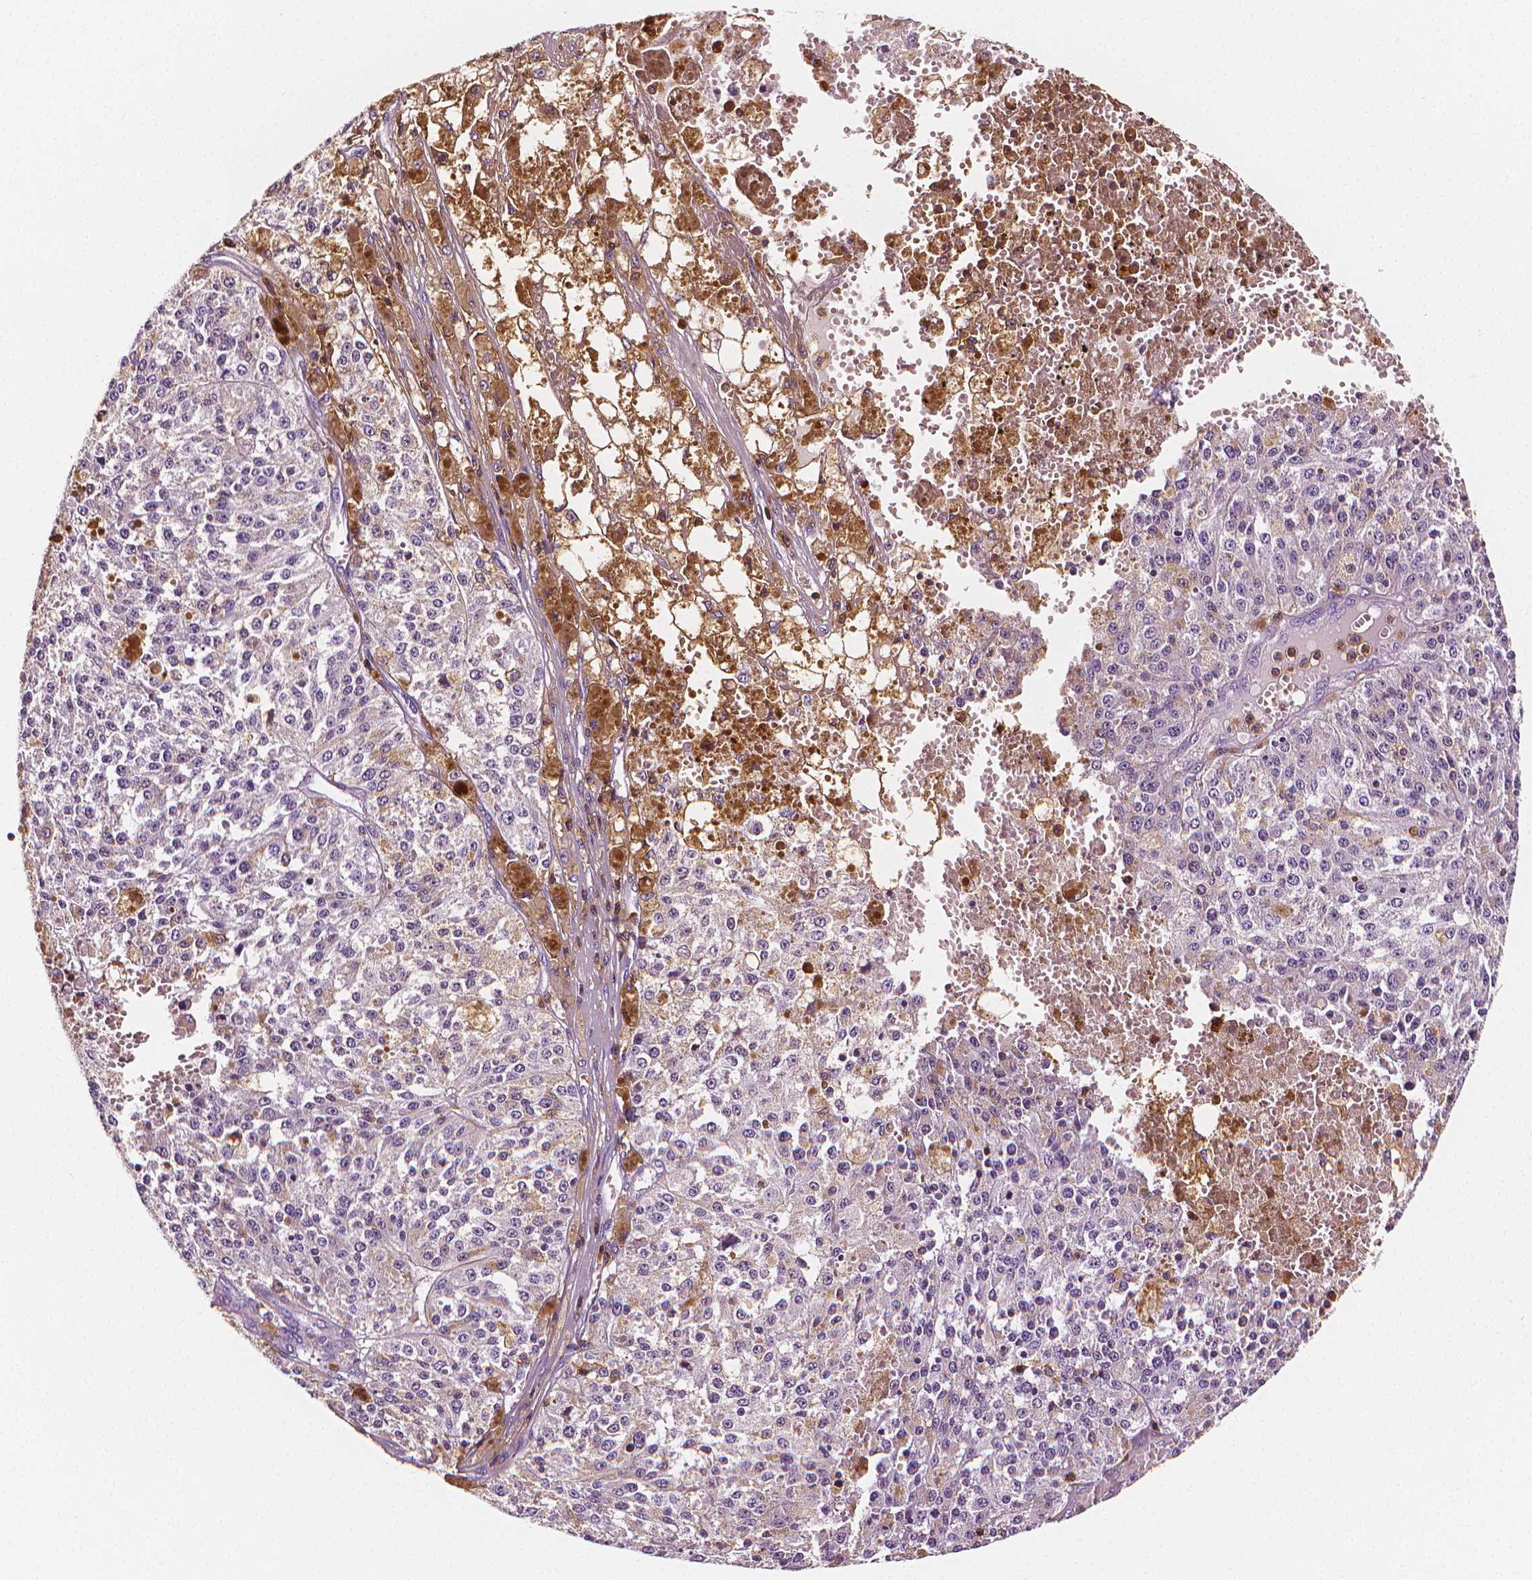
{"staining": {"intensity": "negative", "quantity": "none", "location": "none"}, "tissue": "melanoma", "cell_type": "Tumor cells", "image_type": "cancer", "snomed": [{"axis": "morphology", "description": "Malignant melanoma, Metastatic site"}, {"axis": "topography", "description": "Lymph node"}], "caption": "IHC of human malignant melanoma (metastatic site) demonstrates no staining in tumor cells. The staining was performed using DAB to visualize the protein expression in brown, while the nuclei were stained in blue with hematoxylin (Magnification: 20x).", "gene": "PTPRC", "patient": {"sex": "female", "age": 64}}